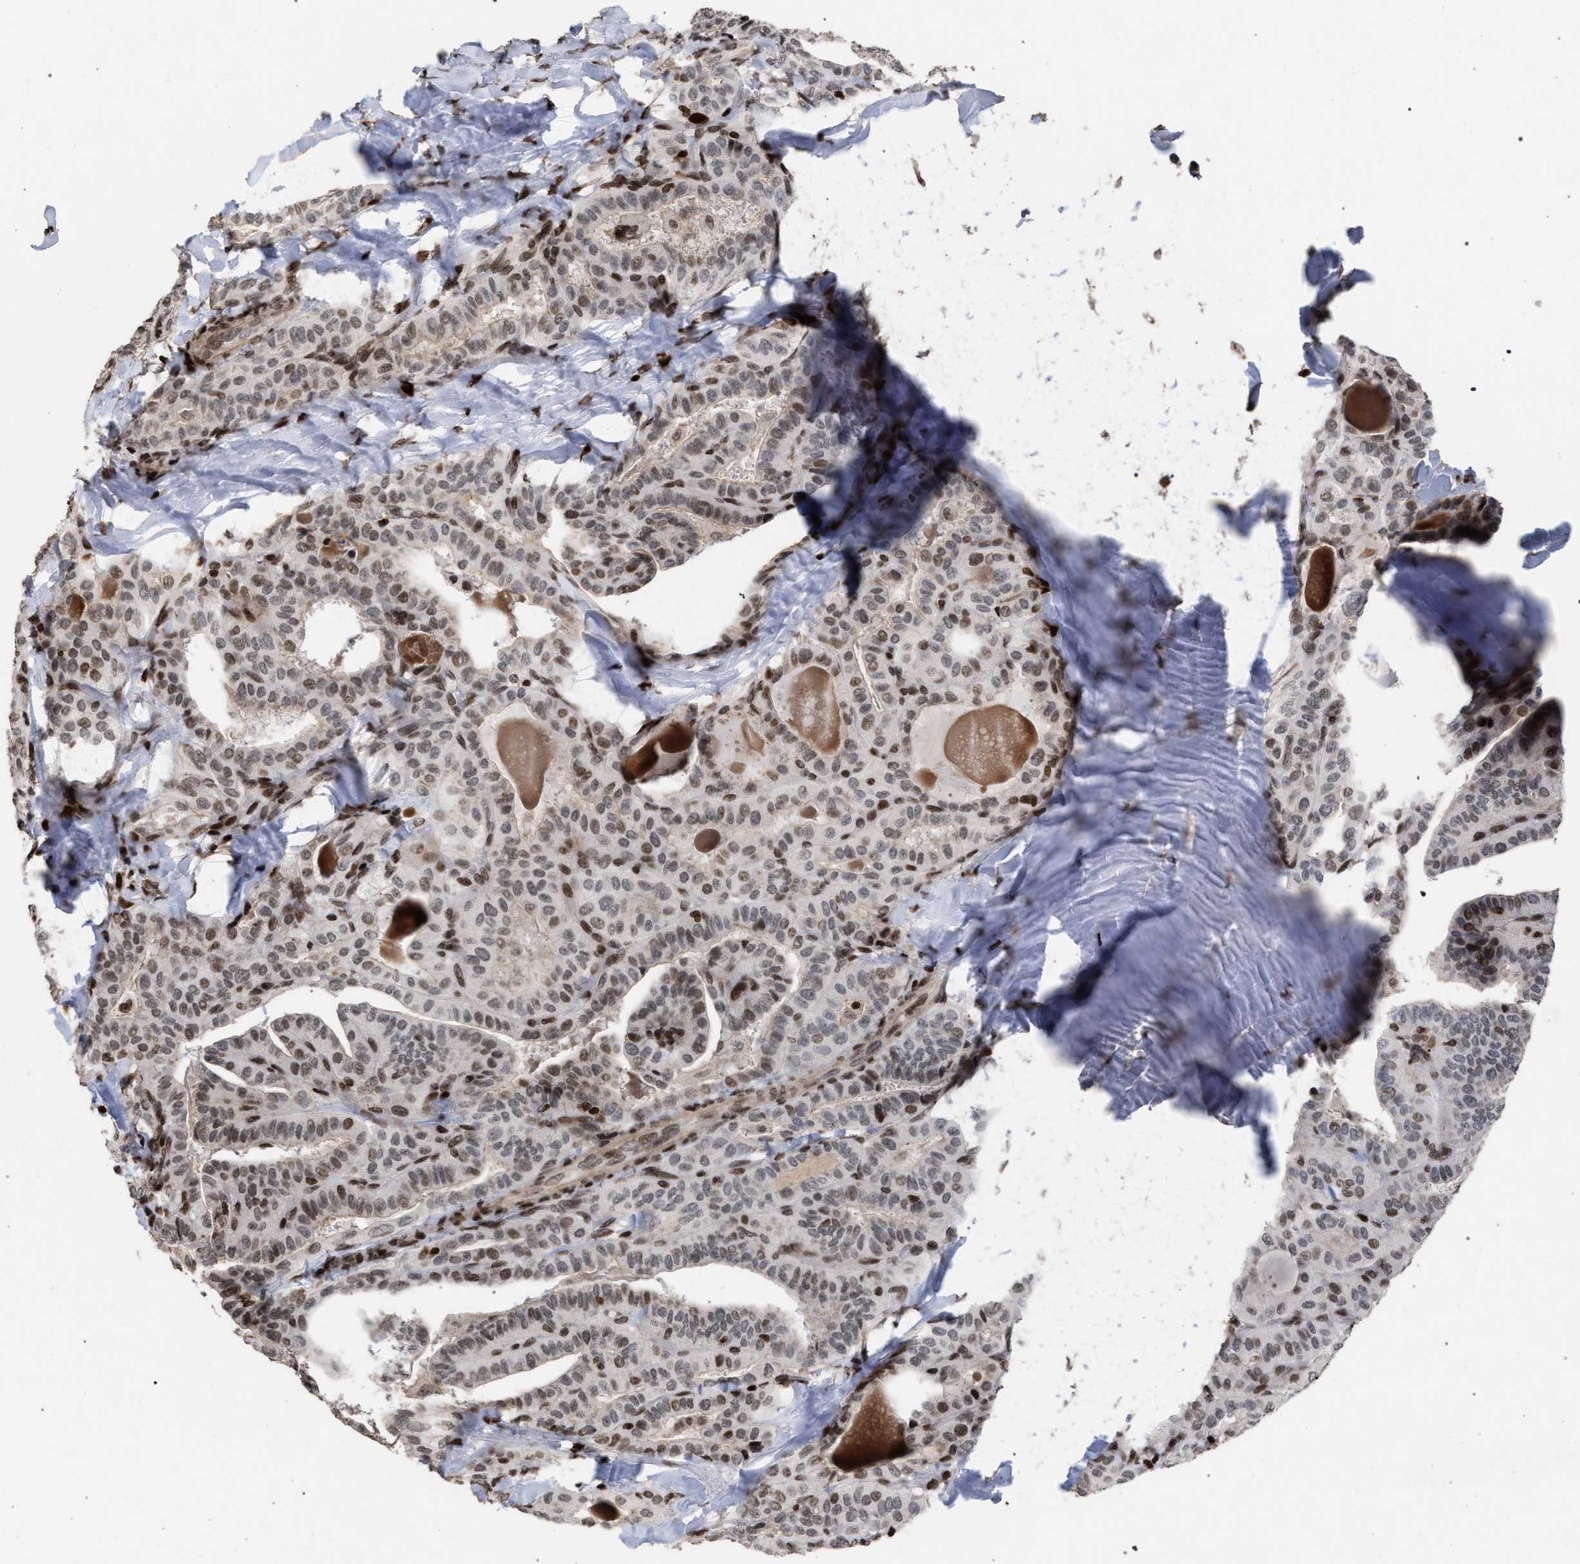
{"staining": {"intensity": "moderate", "quantity": "25%-75%", "location": "nuclear"}, "tissue": "thyroid cancer", "cell_type": "Tumor cells", "image_type": "cancer", "snomed": [{"axis": "morphology", "description": "Papillary adenocarcinoma, NOS"}, {"axis": "topography", "description": "Thyroid gland"}], "caption": "Immunohistochemistry (IHC) (DAB (3,3'-diaminobenzidine)) staining of thyroid papillary adenocarcinoma displays moderate nuclear protein positivity in about 25%-75% of tumor cells. Immunohistochemistry stains the protein in brown and the nuclei are stained blue.", "gene": "FOXD3", "patient": {"sex": "male", "age": 77}}